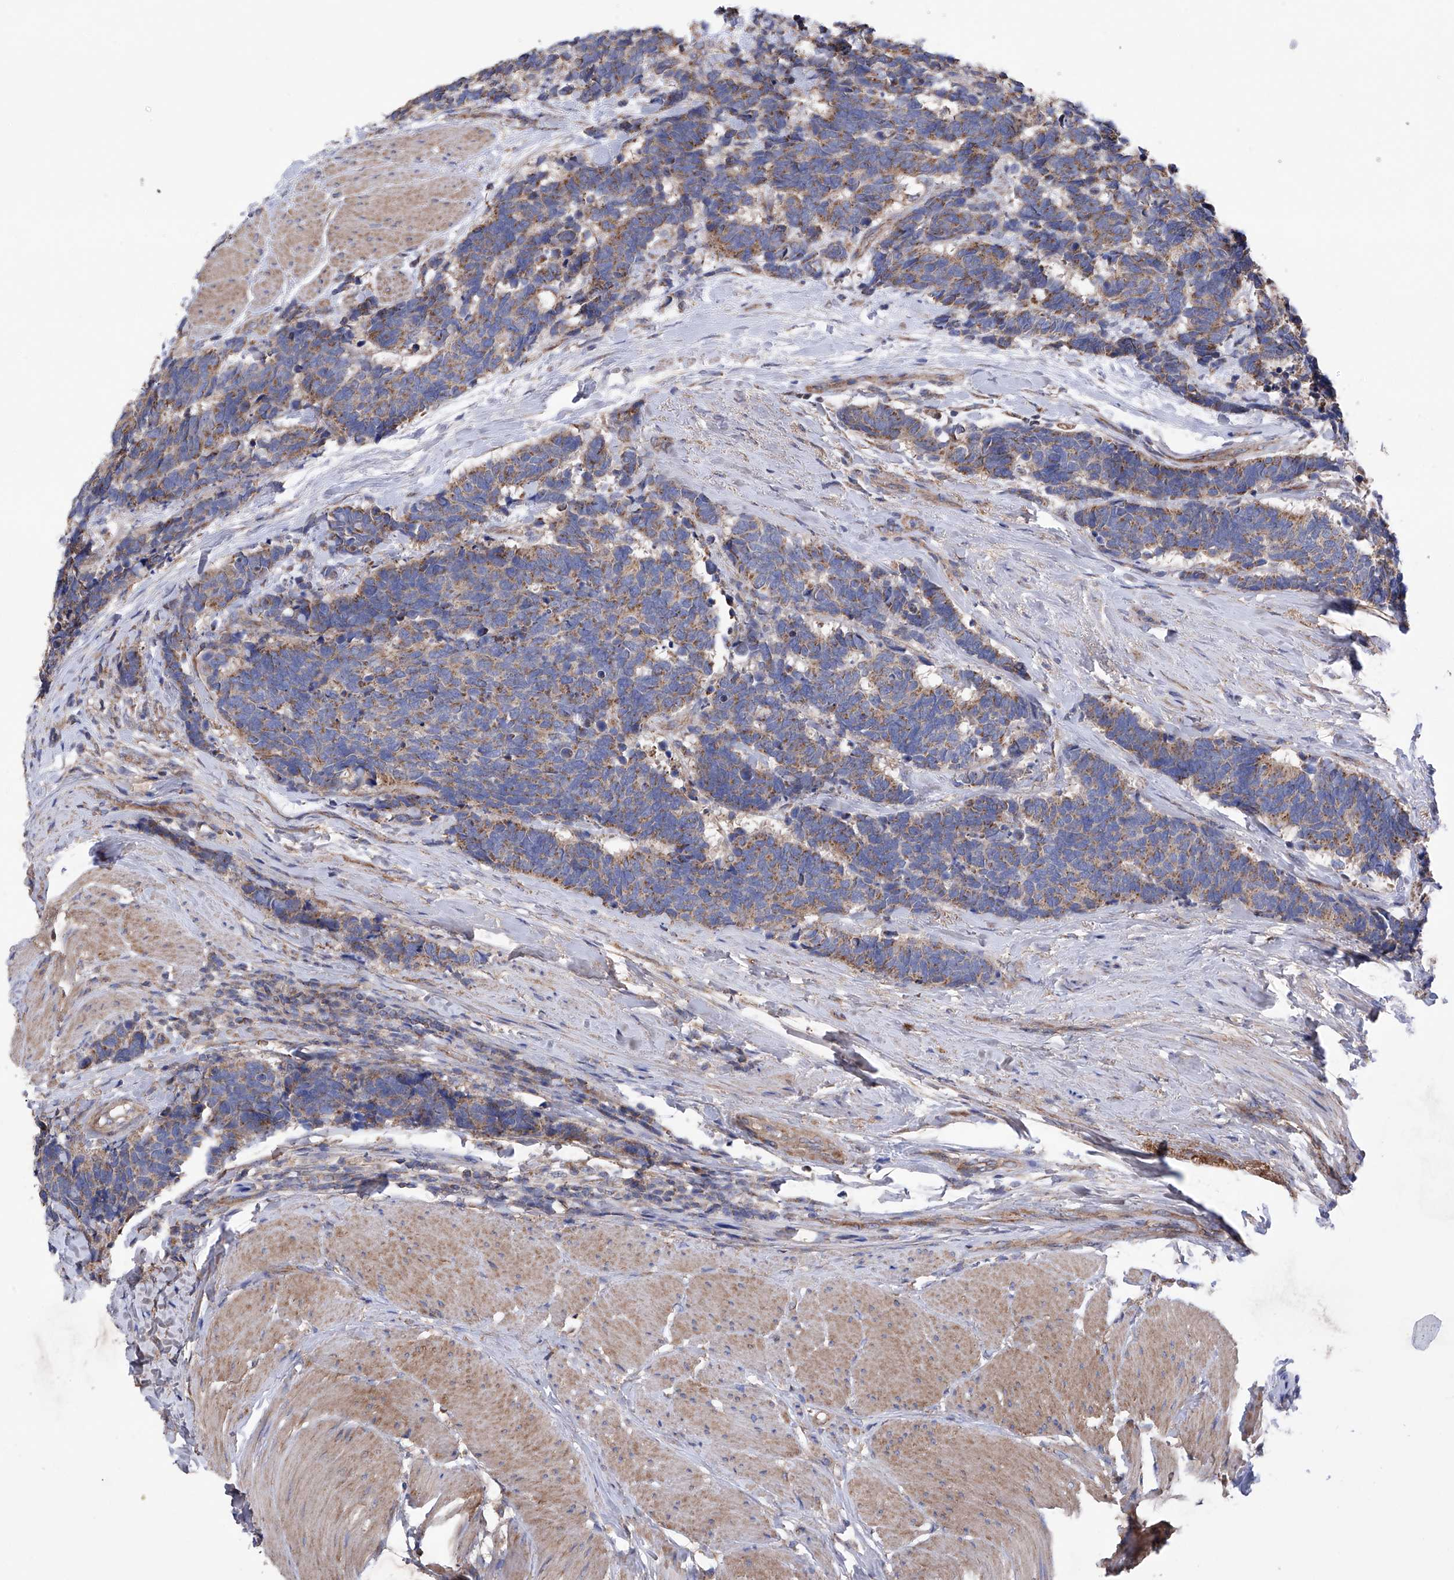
{"staining": {"intensity": "weak", "quantity": ">75%", "location": "cytoplasmic/membranous"}, "tissue": "carcinoid", "cell_type": "Tumor cells", "image_type": "cancer", "snomed": [{"axis": "morphology", "description": "Carcinoma, NOS"}, {"axis": "morphology", "description": "Carcinoid, malignant, NOS"}, {"axis": "topography", "description": "Urinary bladder"}], "caption": "Carcinoid (malignant) stained for a protein (brown) shows weak cytoplasmic/membranous positive expression in about >75% of tumor cells.", "gene": "EFCAB2", "patient": {"sex": "male", "age": 57}}